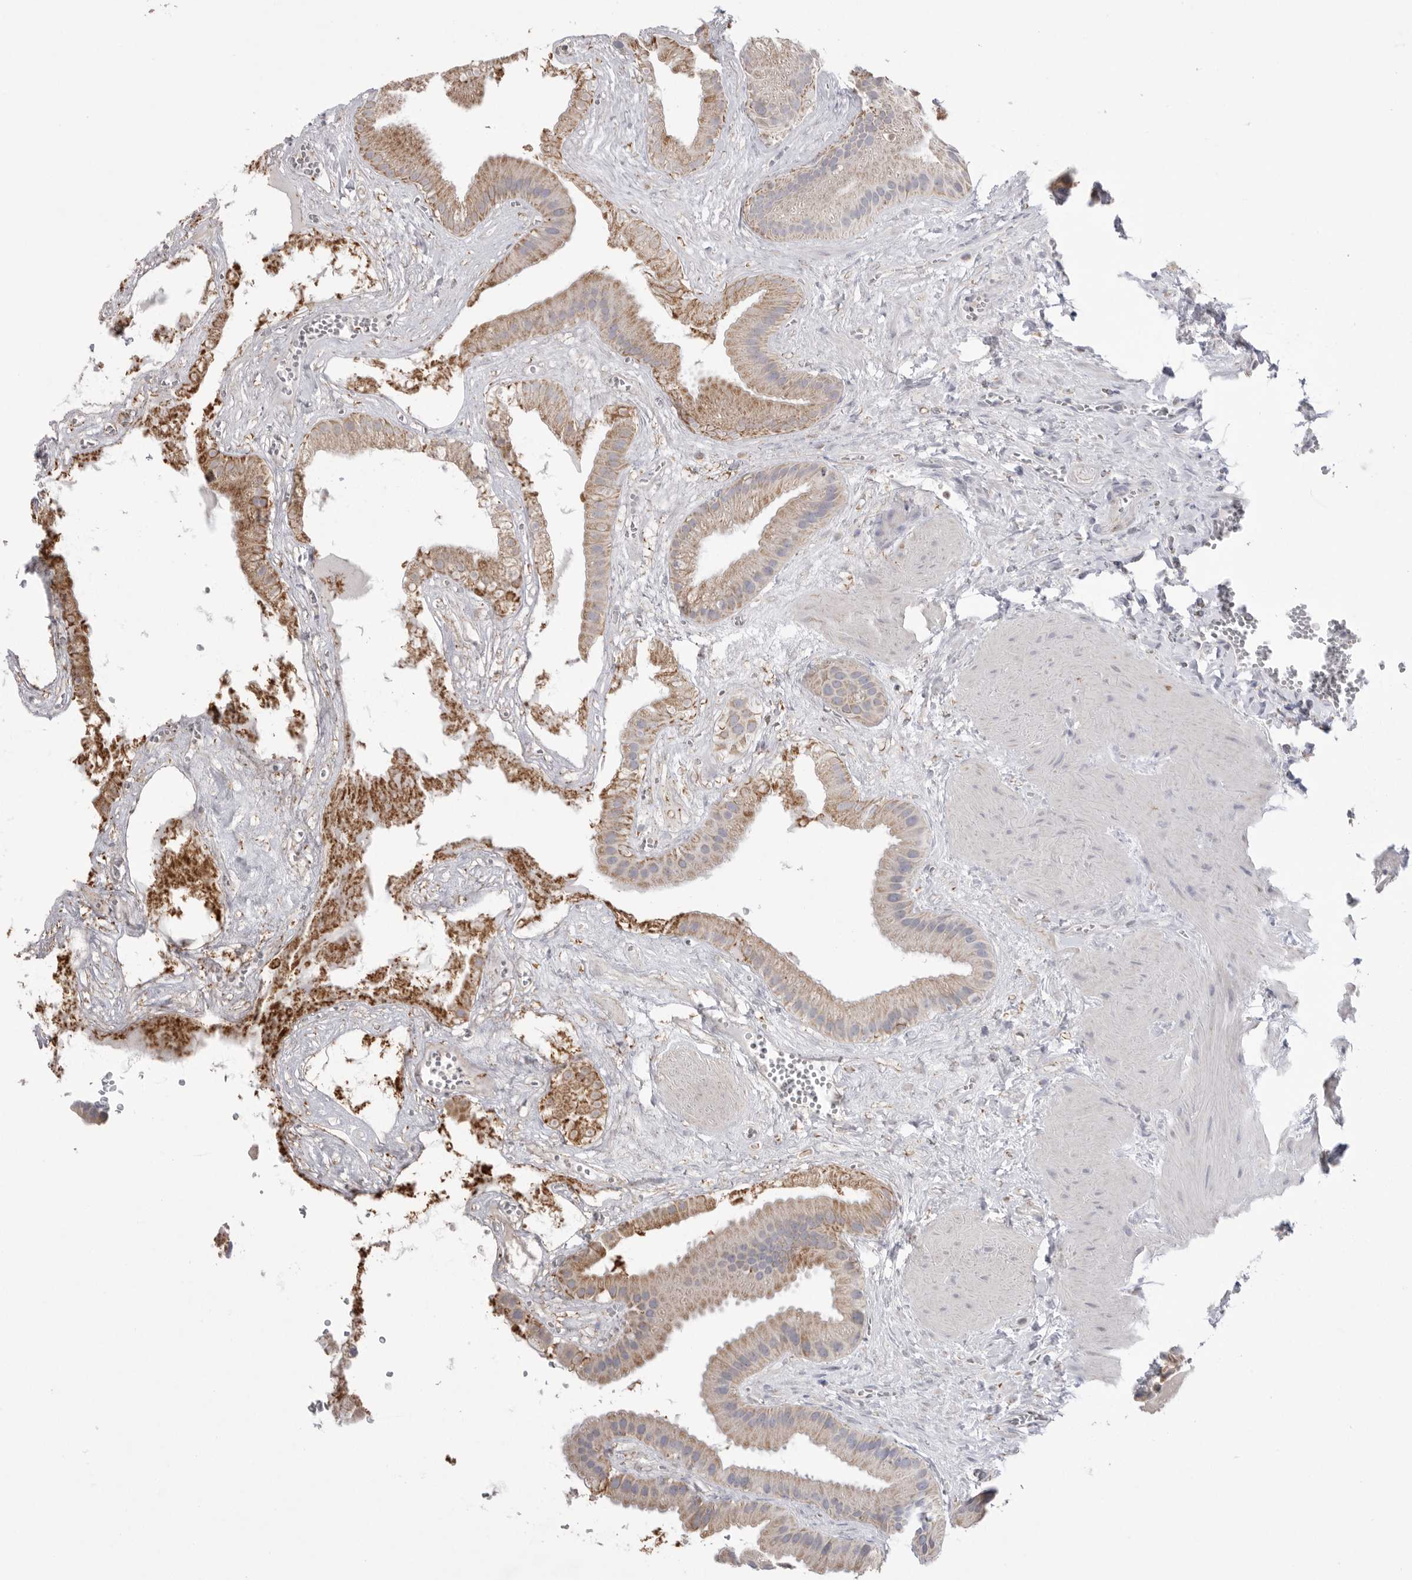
{"staining": {"intensity": "moderate", "quantity": "25%-75%", "location": "cytoplasmic/membranous"}, "tissue": "gallbladder", "cell_type": "Glandular cells", "image_type": "normal", "snomed": [{"axis": "morphology", "description": "Normal tissue, NOS"}, {"axis": "topography", "description": "Gallbladder"}], "caption": "Glandular cells show moderate cytoplasmic/membranous staining in approximately 25%-75% of cells in benign gallbladder. The staining was performed using DAB (3,3'-diaminobenzidine), with brown indicating positive protein expression. Nuclei are stained blue with hematoxylin.", "gene": "VDAC3", "patient": {"sex": "male", "age": 55}}